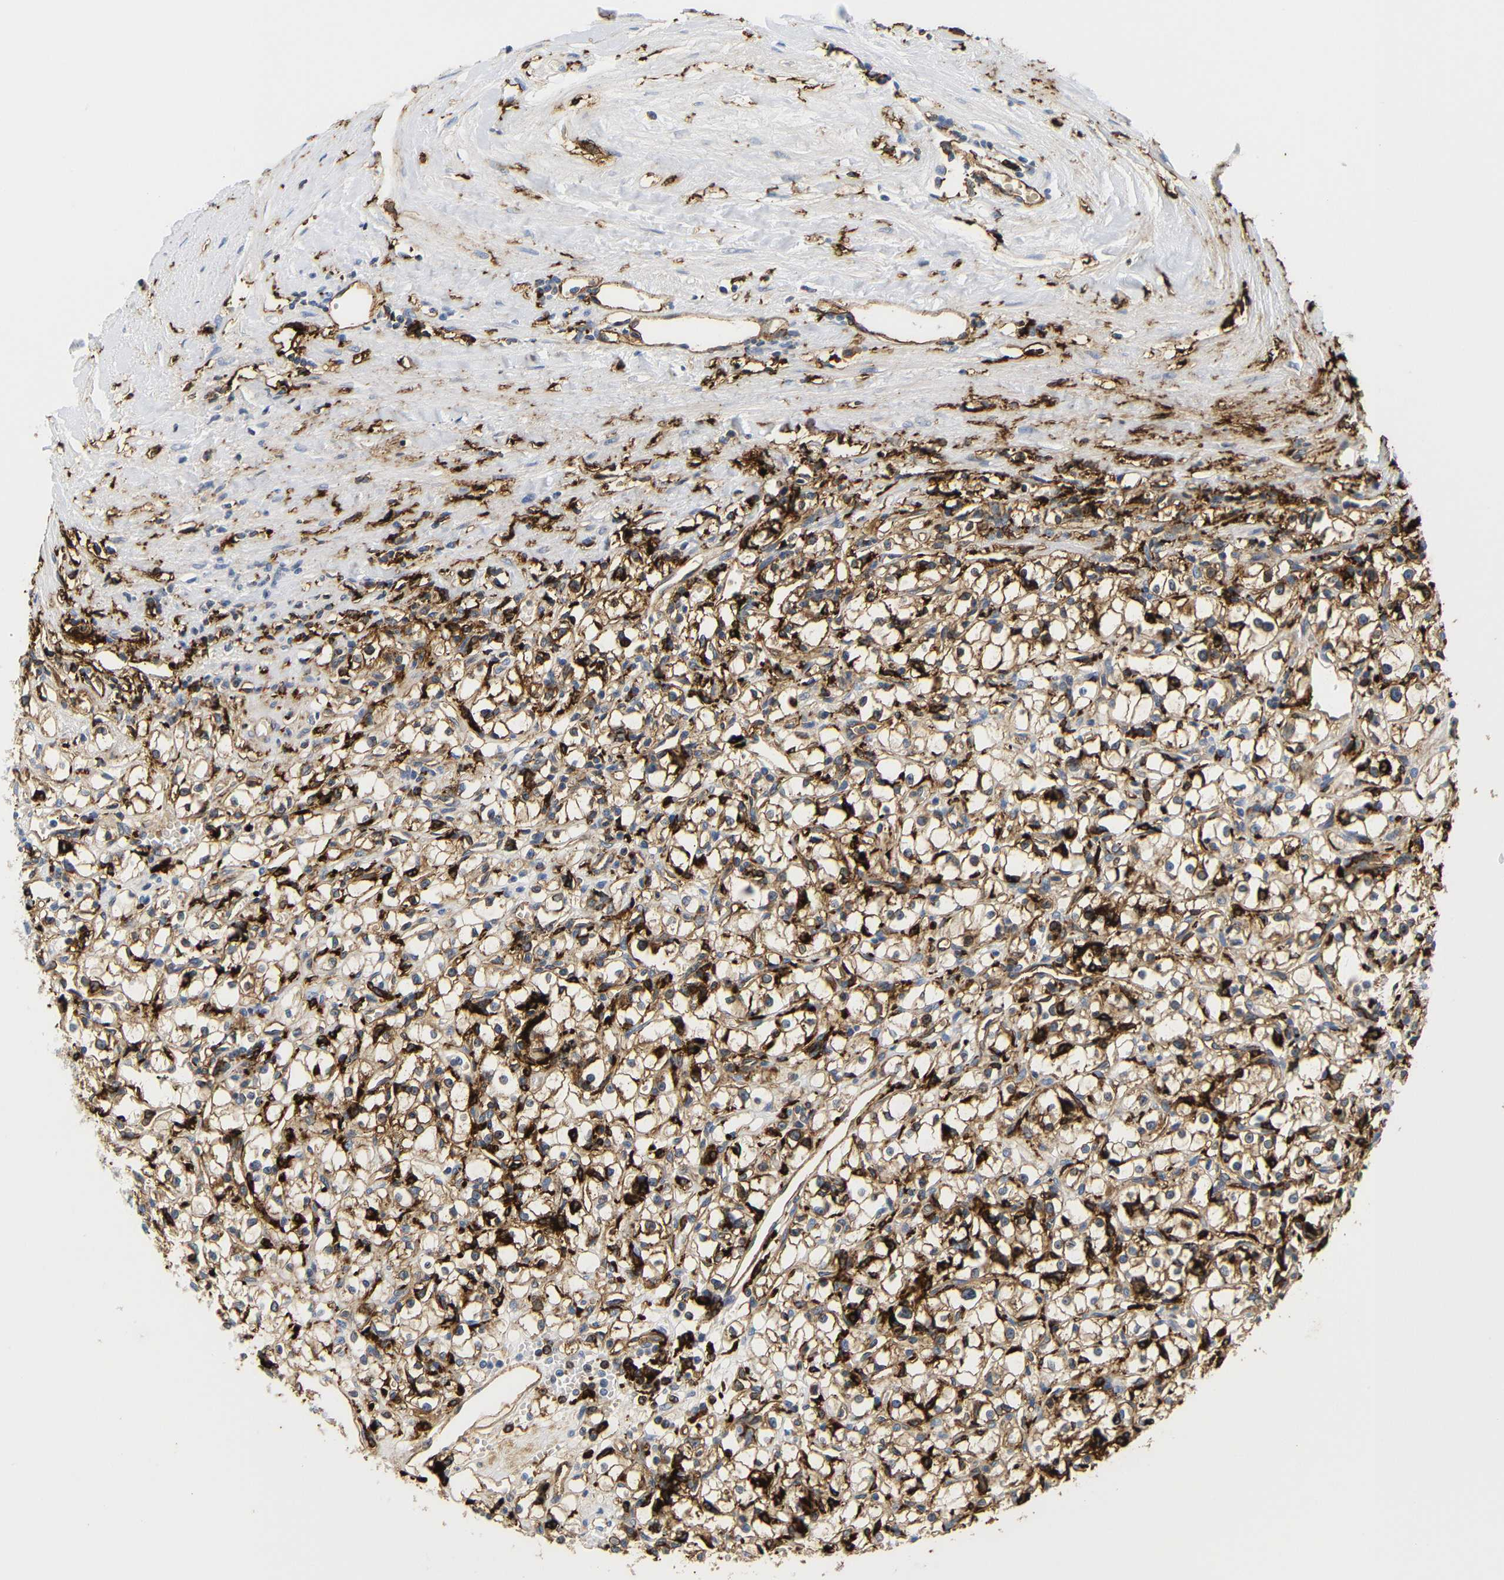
{"staining": {"intensity": "weak", "quantity": ">75%", "location": "cytoplasmic/membranous"}, "tissue": "renal cancer", "cell_type": "Tumor cells", "image_type": "cancer", "snomed": [{"axis": "morphology", "description": "Adenocarcinoma, NOS"}, {"axis": "topography", "description": "Kidney"}], "caption": "DAB (3,3'-diaminobenzidine) immunohistochemical staining of renal adenocarcinoma displays weak cytoplasmic/membranous protein expression in approximately >75% of tumor cells. The staining was performed using DAB (3,3'-diaminobenzidine) to visualize the protein expression in brown, while the nuclei were stained in blue with hematoxylin (Magnification: 20x).", "gene": "HLA-DQB1", "patient": {"sex": "male", "age": 56}}